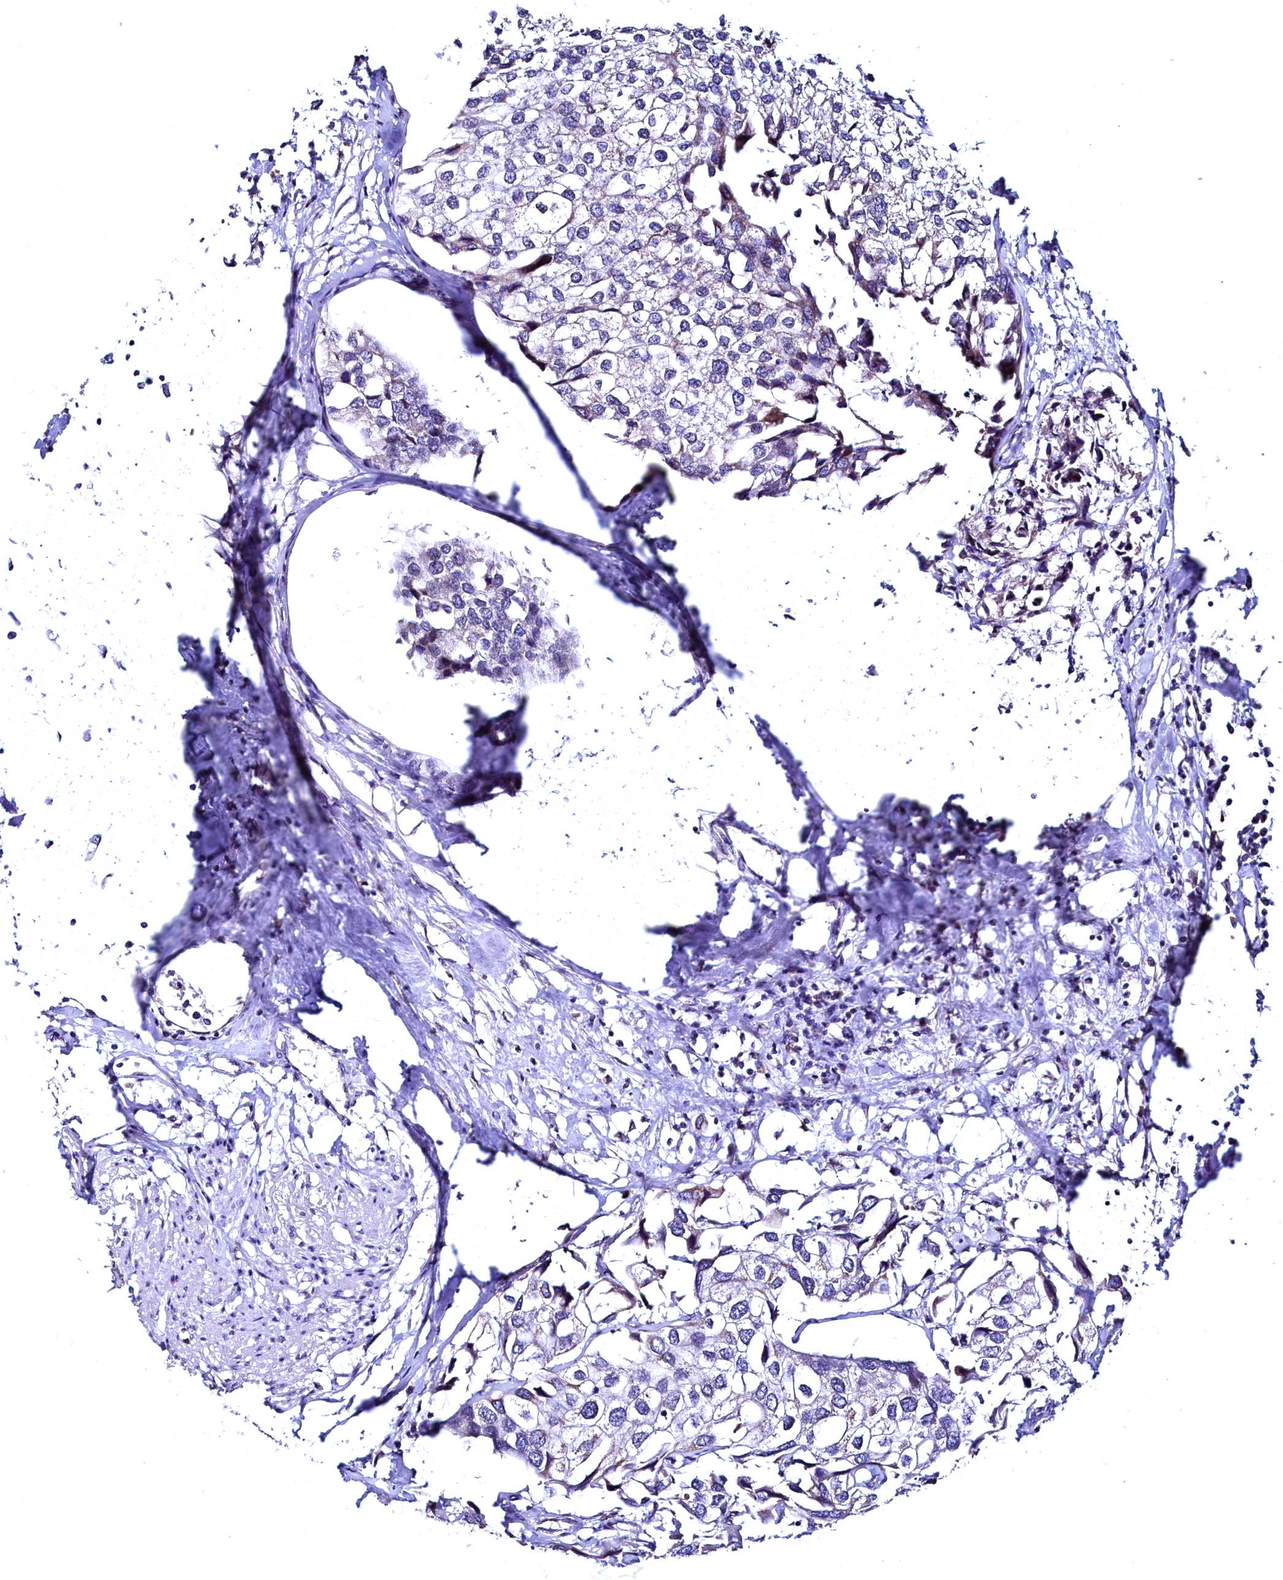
{"staining": {"intensity": "moderate", "quantity": "<25%", "location": "cytoplasmic/membranous"}, "tissue": "urothelial cancer", "cell_type": "Tumor cells", "image_type": "cancer", "snomed": [{"axis": "morphology", "description": "Urothelial carcinoma, High grade"}, {"axis": "topography", "description": "Urinary bladder"}], "caption": "Urothelial carcinoma (high-grade) stained for a protein displays moderate cytoplasmic/membranous positivity in tumor cells.", "gene": "HAND1", "patient": {"sex": "male", "age": 64}}